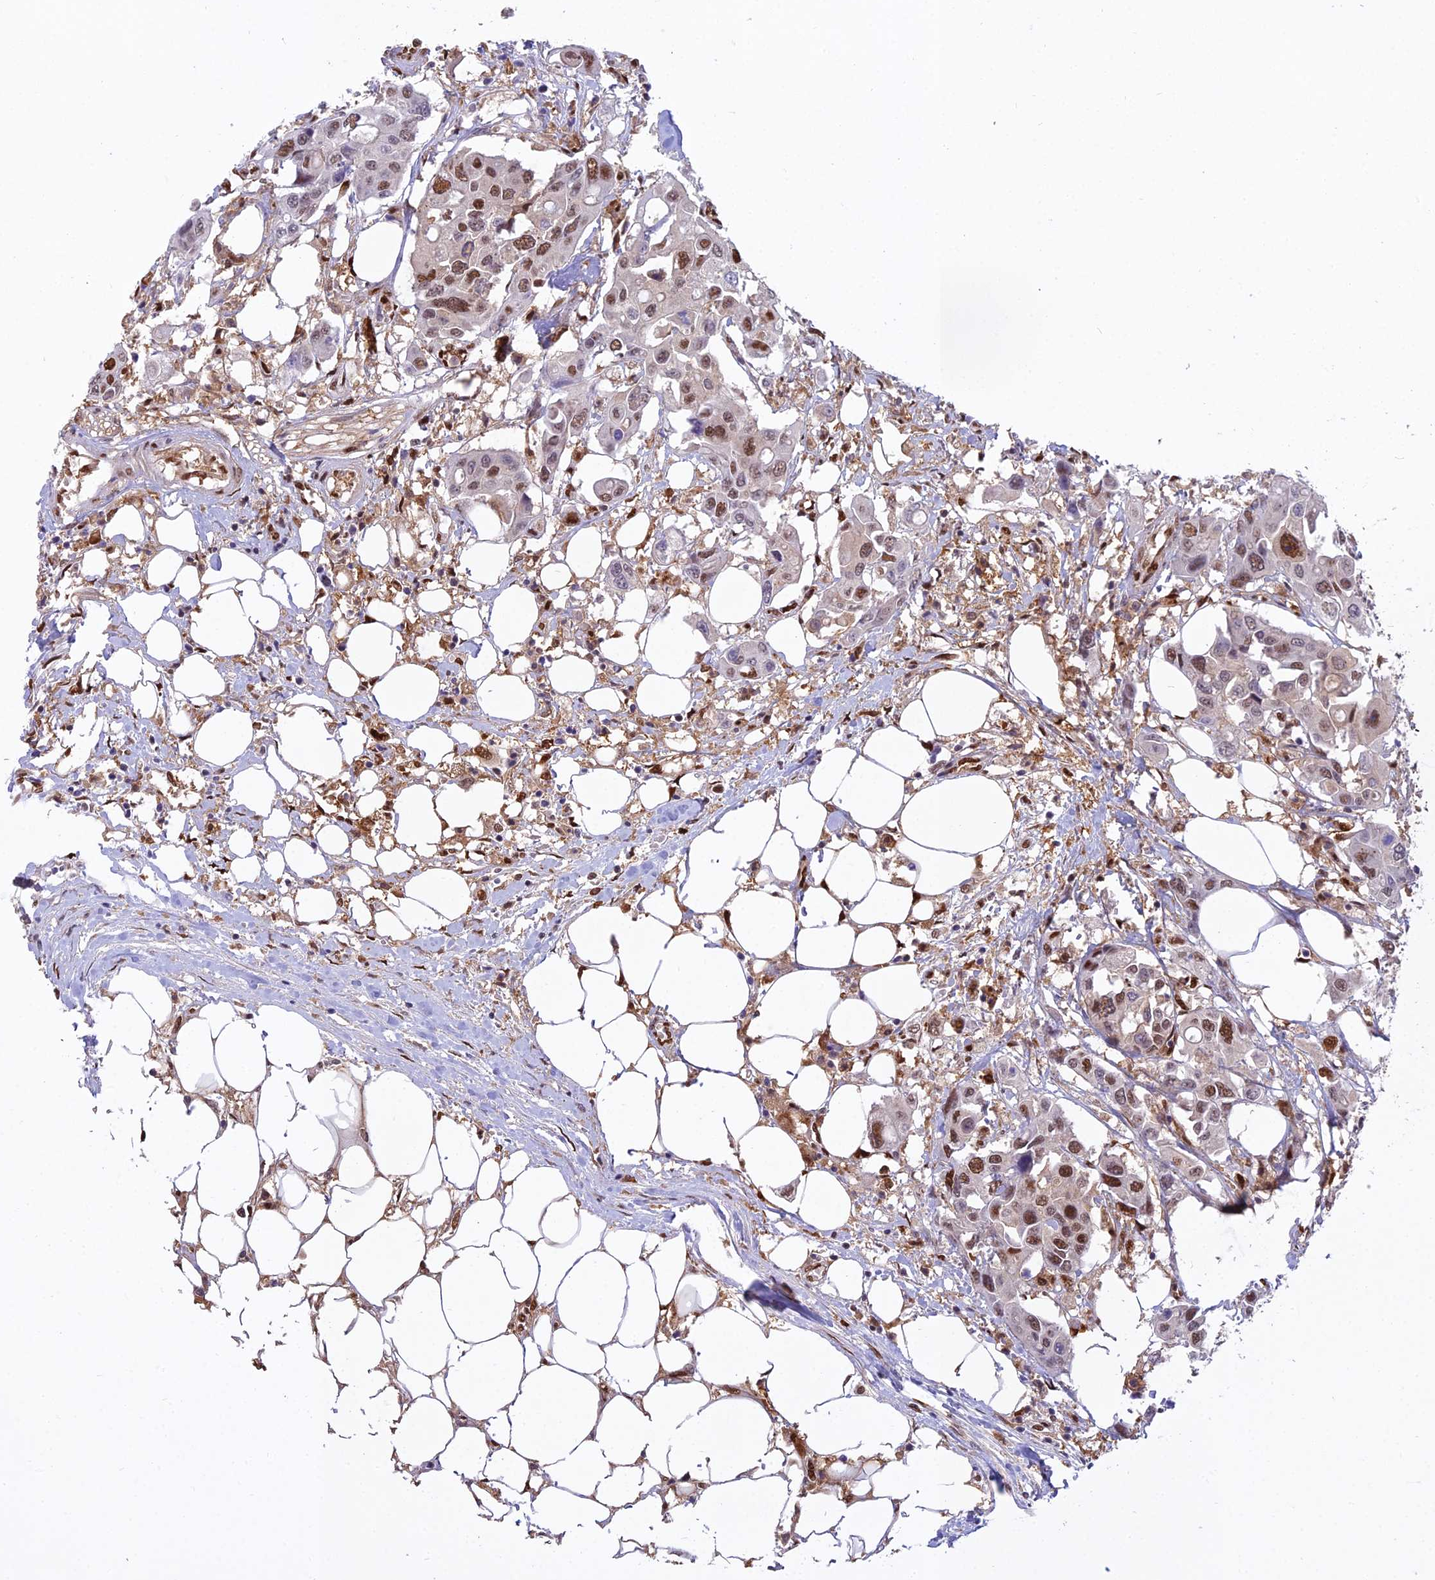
{"staining": {"intensity": "moderate", "quantity": ">75%", "location": "nuclear"}, "tissue": "colorectal cancer", "cell_type": "Tumor cells", "image_type": "cancer", "snomed": [{"axis": "morphology", "description": "Adenocarcinoma, NOS"}, {"axis": "topography", "description": "Colon"}], "caption": "Brown immunohistochemical staining in colorectal cancer shows moderate nuclear expression in approximately >75% of tumor cells.", "gene": "NPEPL1", "patient": {"sex": "male", "age": 77}}